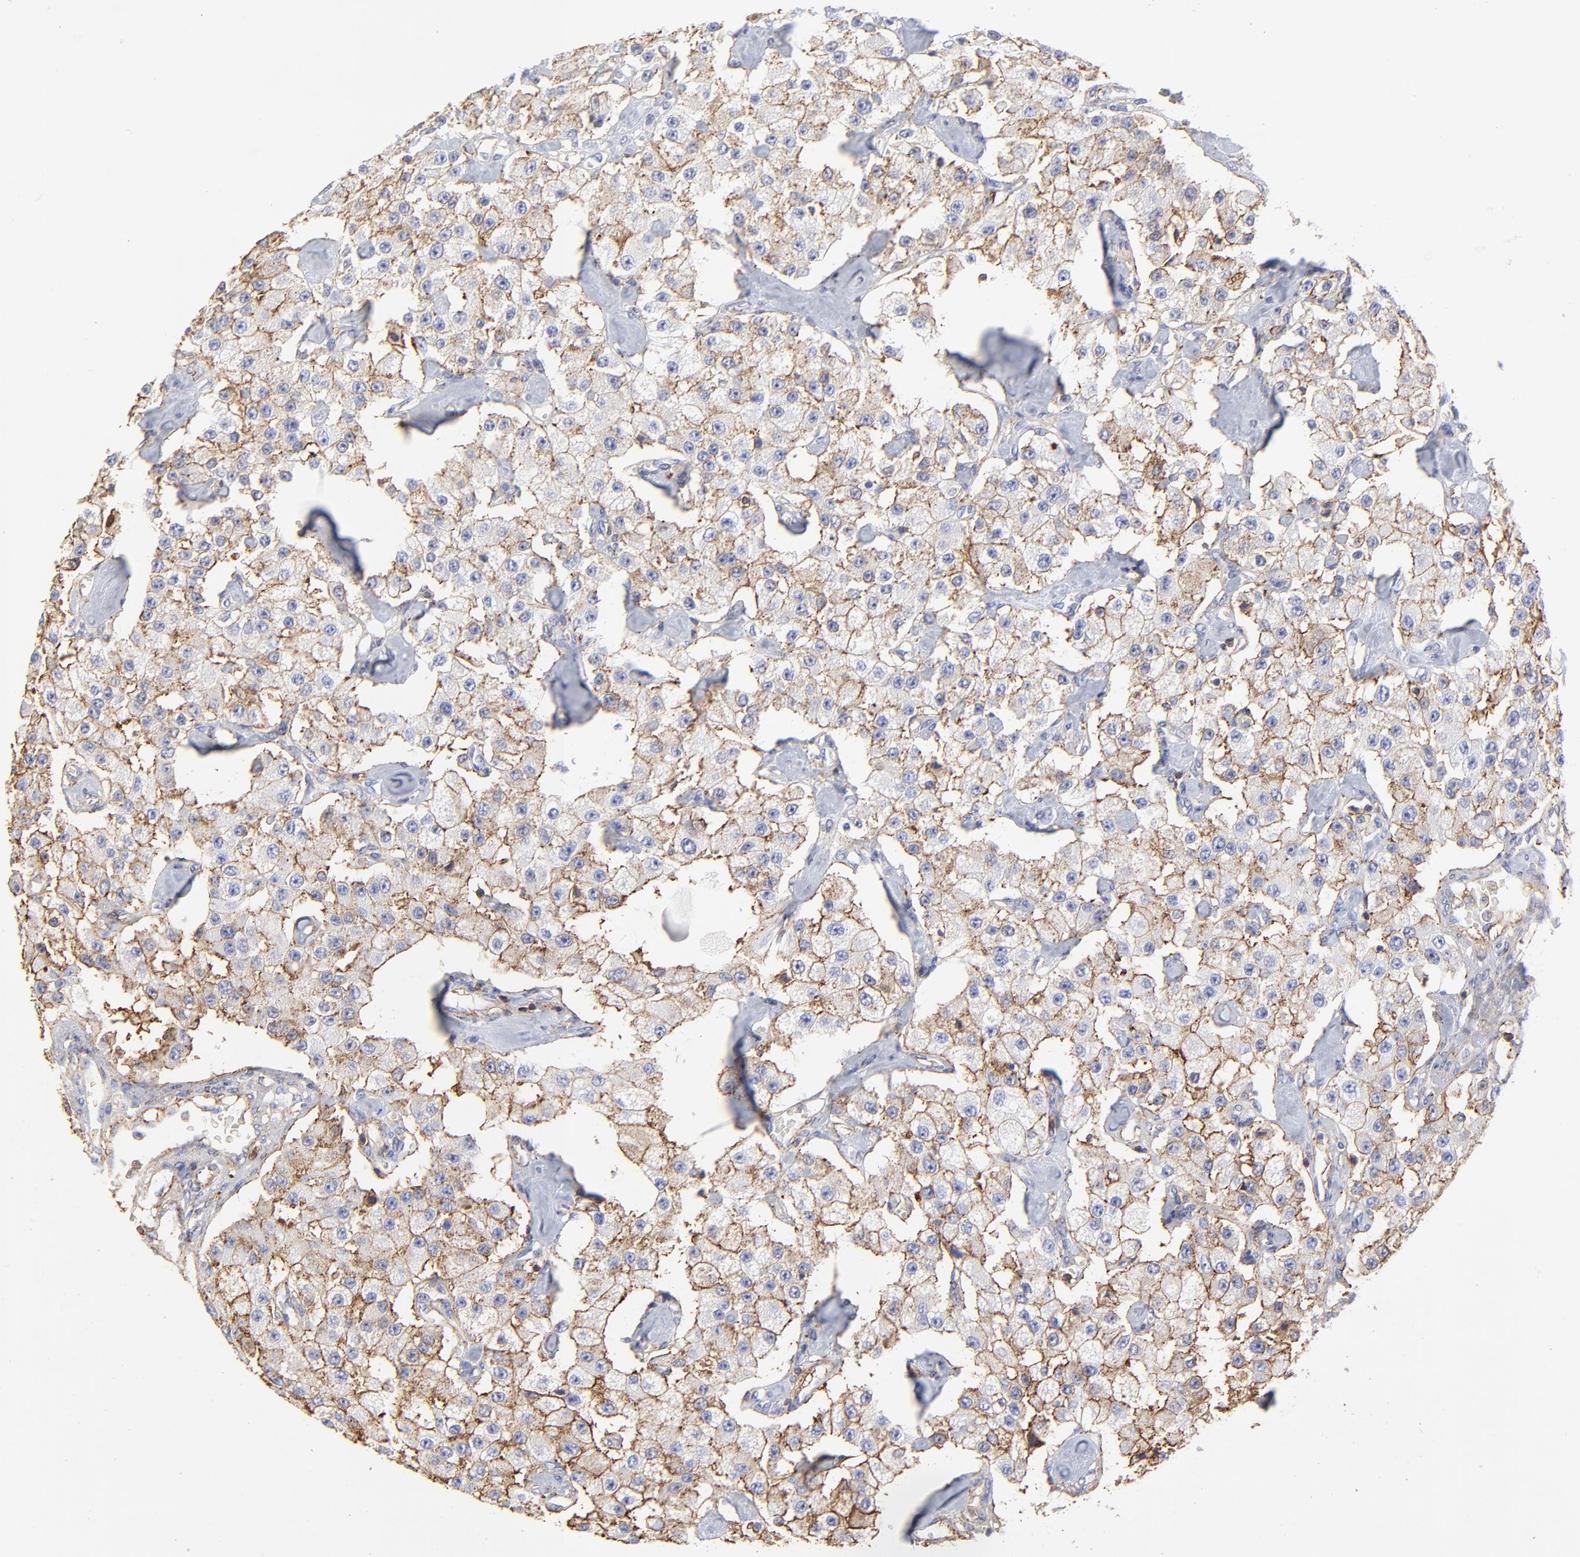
{"staining": {"intensity": "strong", "quantity": "25%-75%", "location": "cytoplasmic/membranous"}, "tissue": "carcinoid", "cell_type": "Tumor cells", "image_type": "cancer", "snomed": [{"axis": "morphology", "description": "Carcinoid, malignant, NOS"}, {"axis": "topography", "description": "Pancreas"}], "caption": "A high-resolution image shows immunohistochemistry (IHC) staining of malignant carcinoid, which reveals strong cytoplasmic/membranous expression in approximately 25%-75% of tumor cells.", "gene": "ANXA6", "patient": {"sex": "male", "age": 41}}